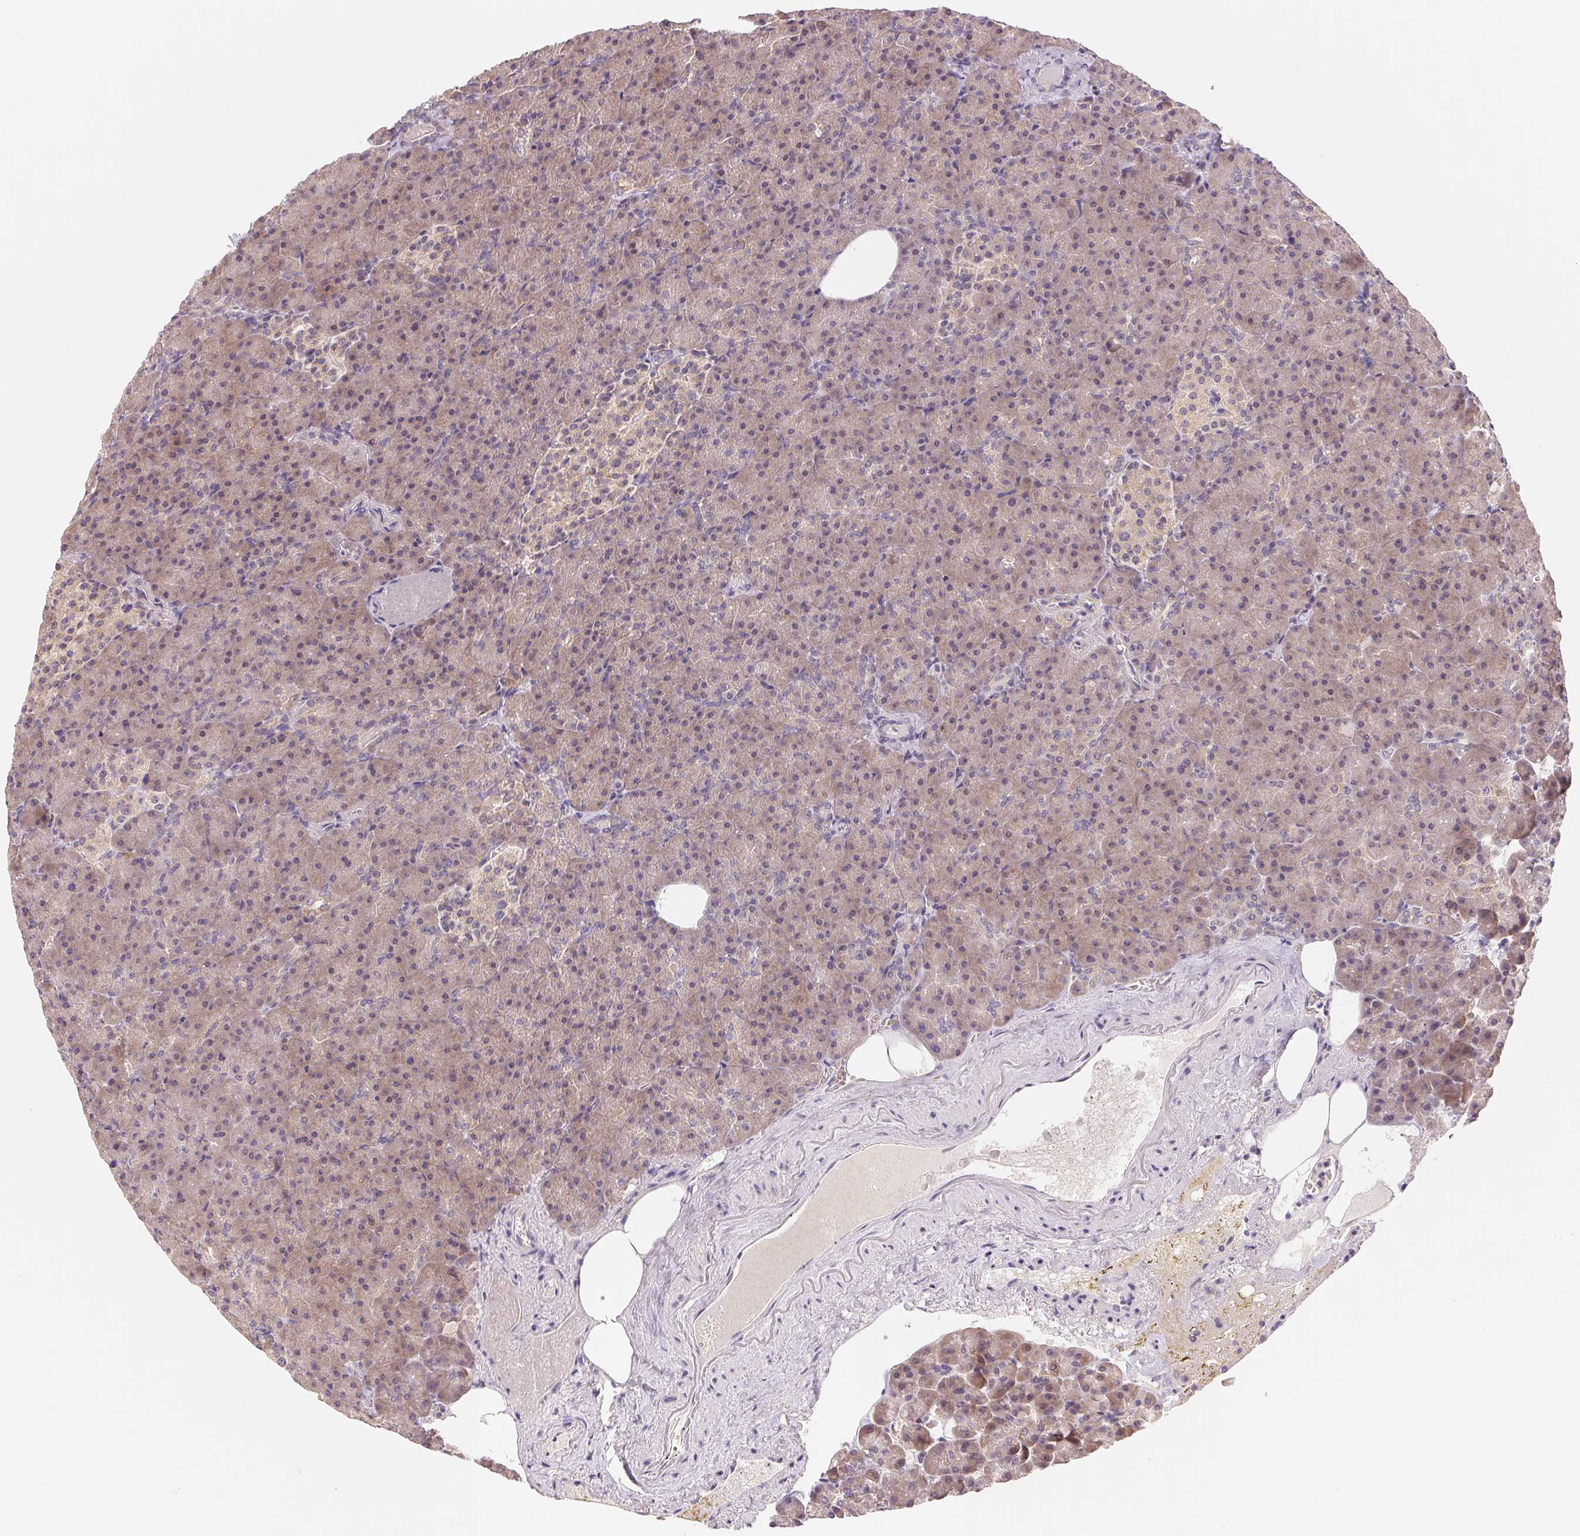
{"staining": {"intensity": "weak", "quantity": "25%-75%", "location": "cytoplasmic/membranous"}, "tissue": "pancreas", "cell_type": "Exocrine glandular cells", "image_type": "normal", "snomed": [{"axis": "morphology", "description": "Normal tissue, NOS"}, {"axis": "topography", "description": "Pancreas"}], "caption": "IHC image of normal pancreas: human pancreas stained using immunohistochemistry demonstrates low levels of weak protein expression localized specifically in the cytoplasmic/membranous of exocrine glandular cells, appearing as a cytoplasmic/membranous brown color.", "gene": "BNIP5", "patient": {"sex": "female", "age": 74}}